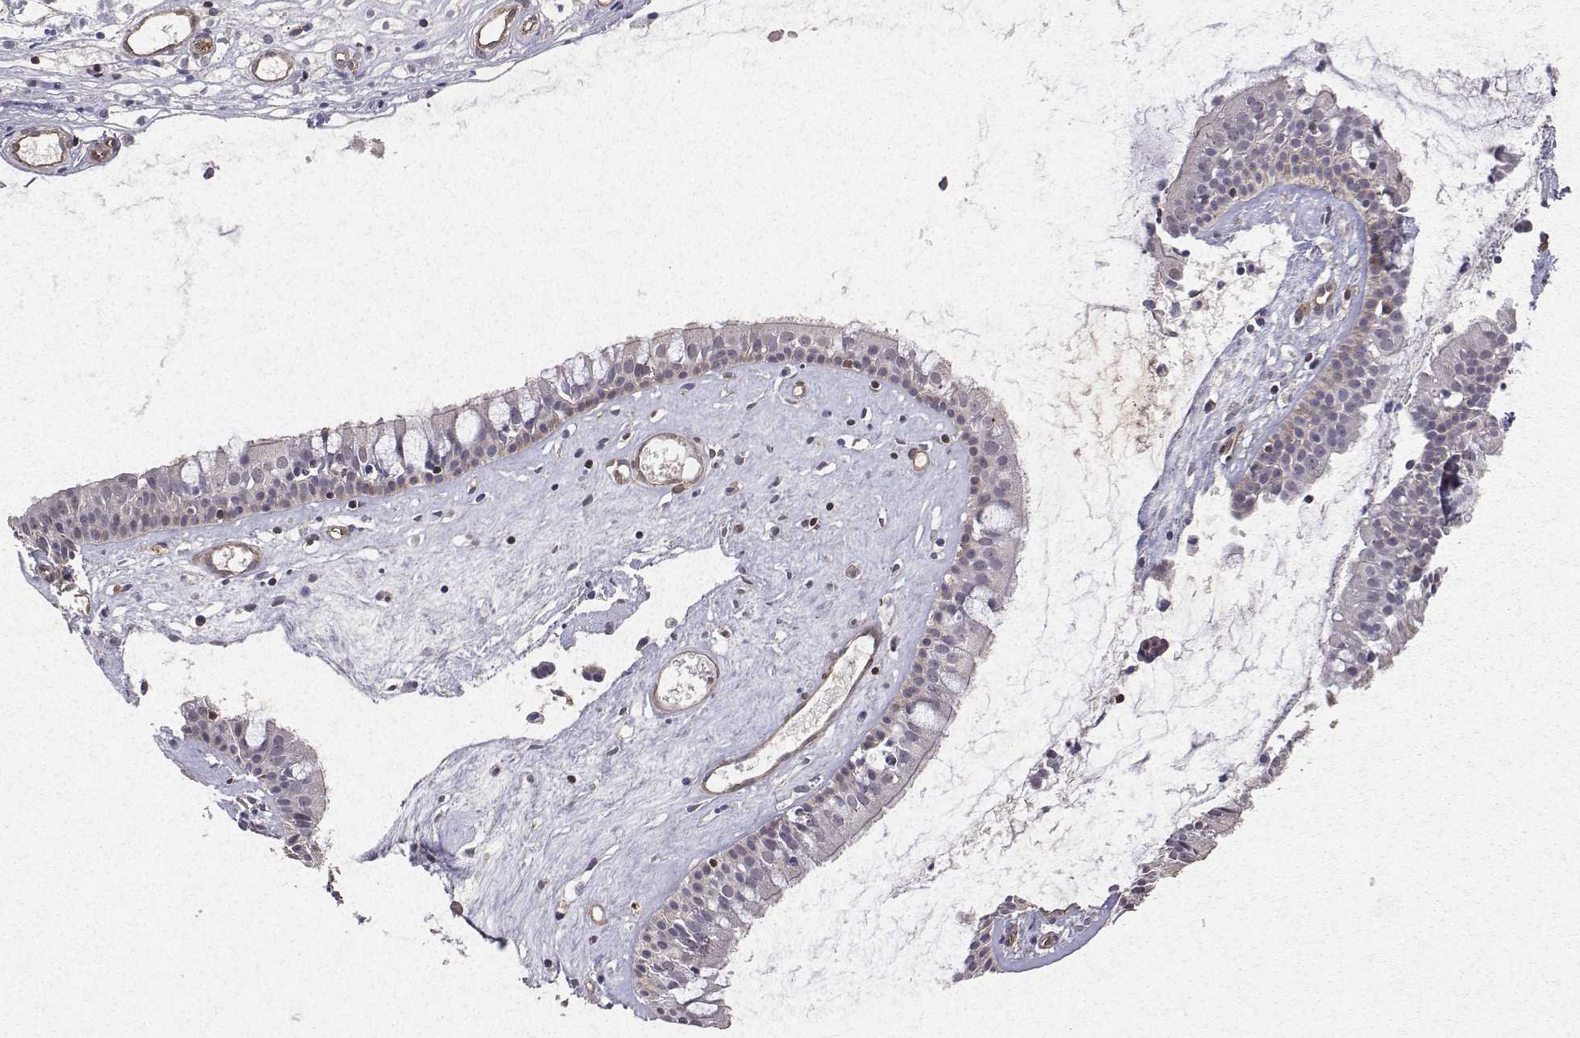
{"staining": {"intensity": "negative", "quantity": "none", "location": "none"}, "tissue": "nasopharynx", "cell_type": "Respiratory epithelial cells", "image_type": "normal", "snomed": [{"axis": "morphology", "description": "Normal tissue, NOS"}, {"axis": "topography", "description": "Nasopharynx"}], "caption": "Immunohistochemistry (IHC) photomicrograph of normal nasopharynx: nasopharynx stained with DAB exhibits no significant protein positivity in respiratory epithelial cells.", "gene": "PTPRG", "patient": {"sex": "male", "age": 31}}